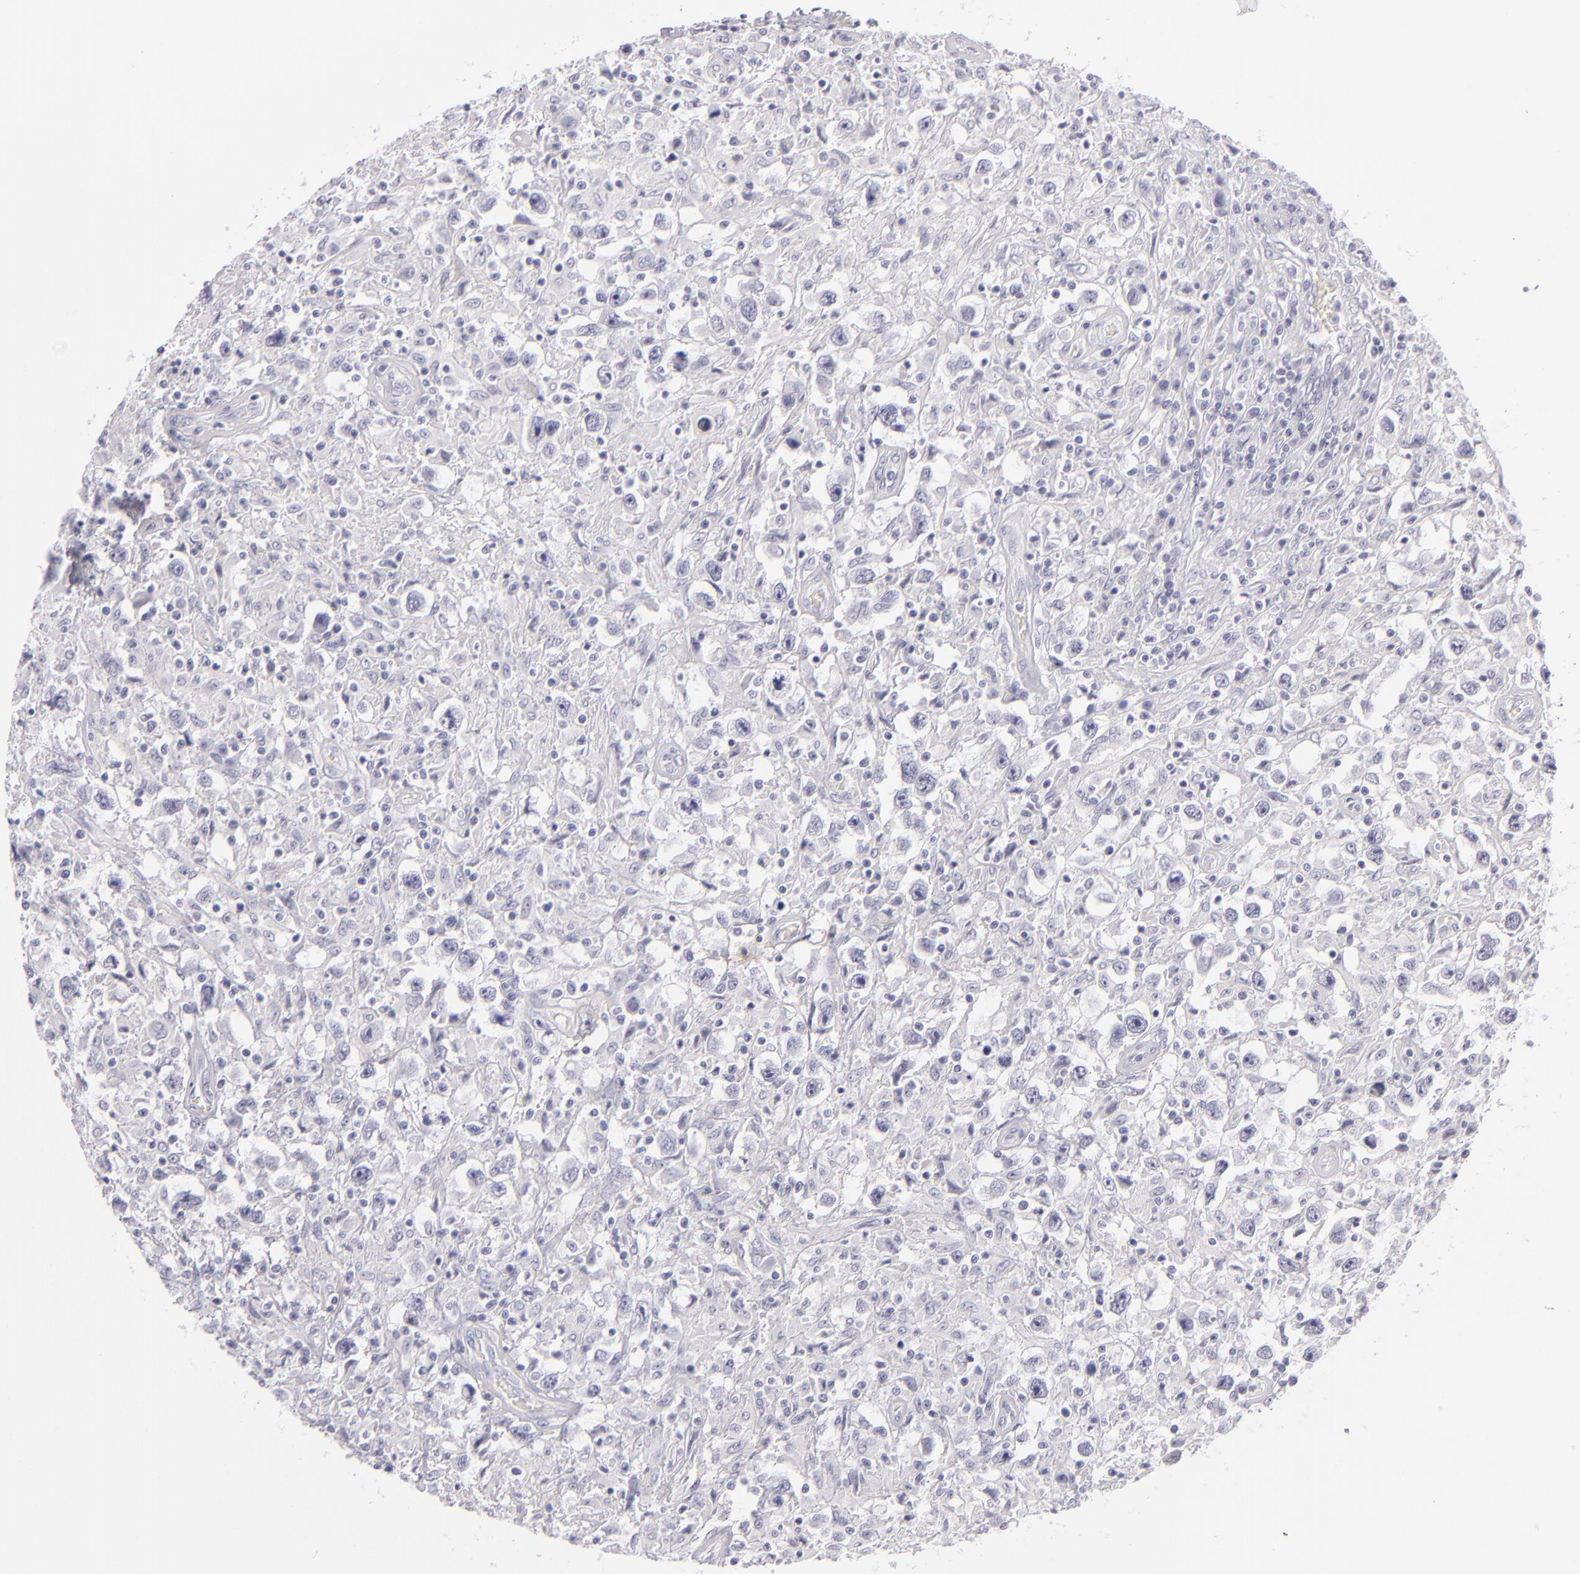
{"staining": {"intensity": "negative", "quantity": "none", "location": "none"}, "tissue": "testis cancer", "cell_type": "Tumor cells", "image_type": "cancer", "snomed": [{"axis": "morphology", "description": "Seminoma, NOS"}, {"axis": "topography", "description": "Testis"}], "caption": "This is an IHC image of human testis cancer (seminoma). There is no staining in tumor cells.", "gene": "VIL1", "patient": {"sex": "male", "age": 34}}